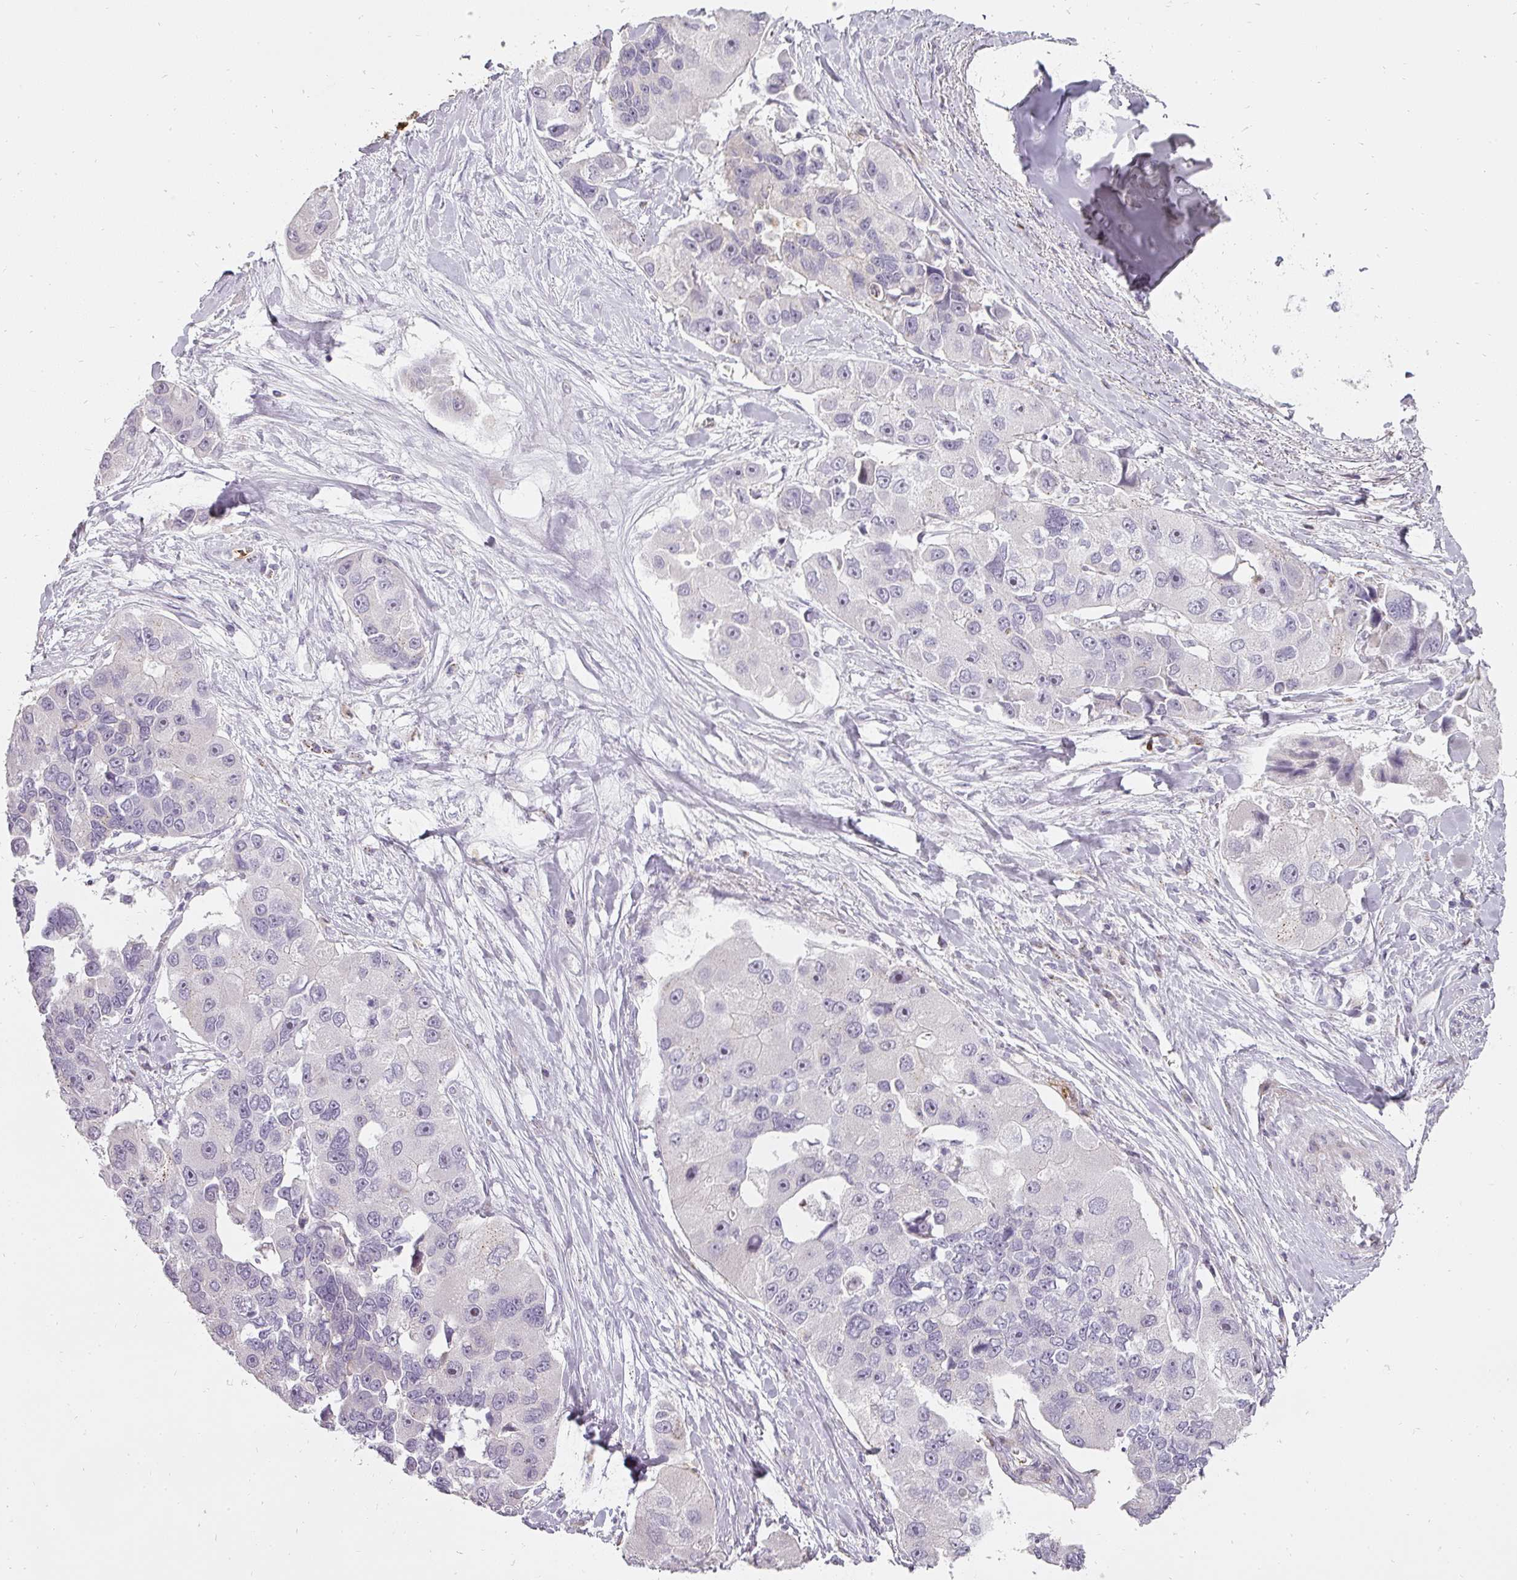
{"staining": {"intensity": "negative", "quantity": "none", "location": "none"}, "tissue": "lung cancer", "cell_type": "Tumor cells", "image_type": "cancer", "snomed": [{"axis": "morphology", "description": "Adenocarcinoma, NOS"}, {"axis": "topography", "description": "Lung"}], "caption": "Adenocarcinoma (lung) stained for a protein using immunohistochemistry exhibits no positivity tumor cells.", "gene": "BIK", "patient": {"sex": "female", "age": 54}}